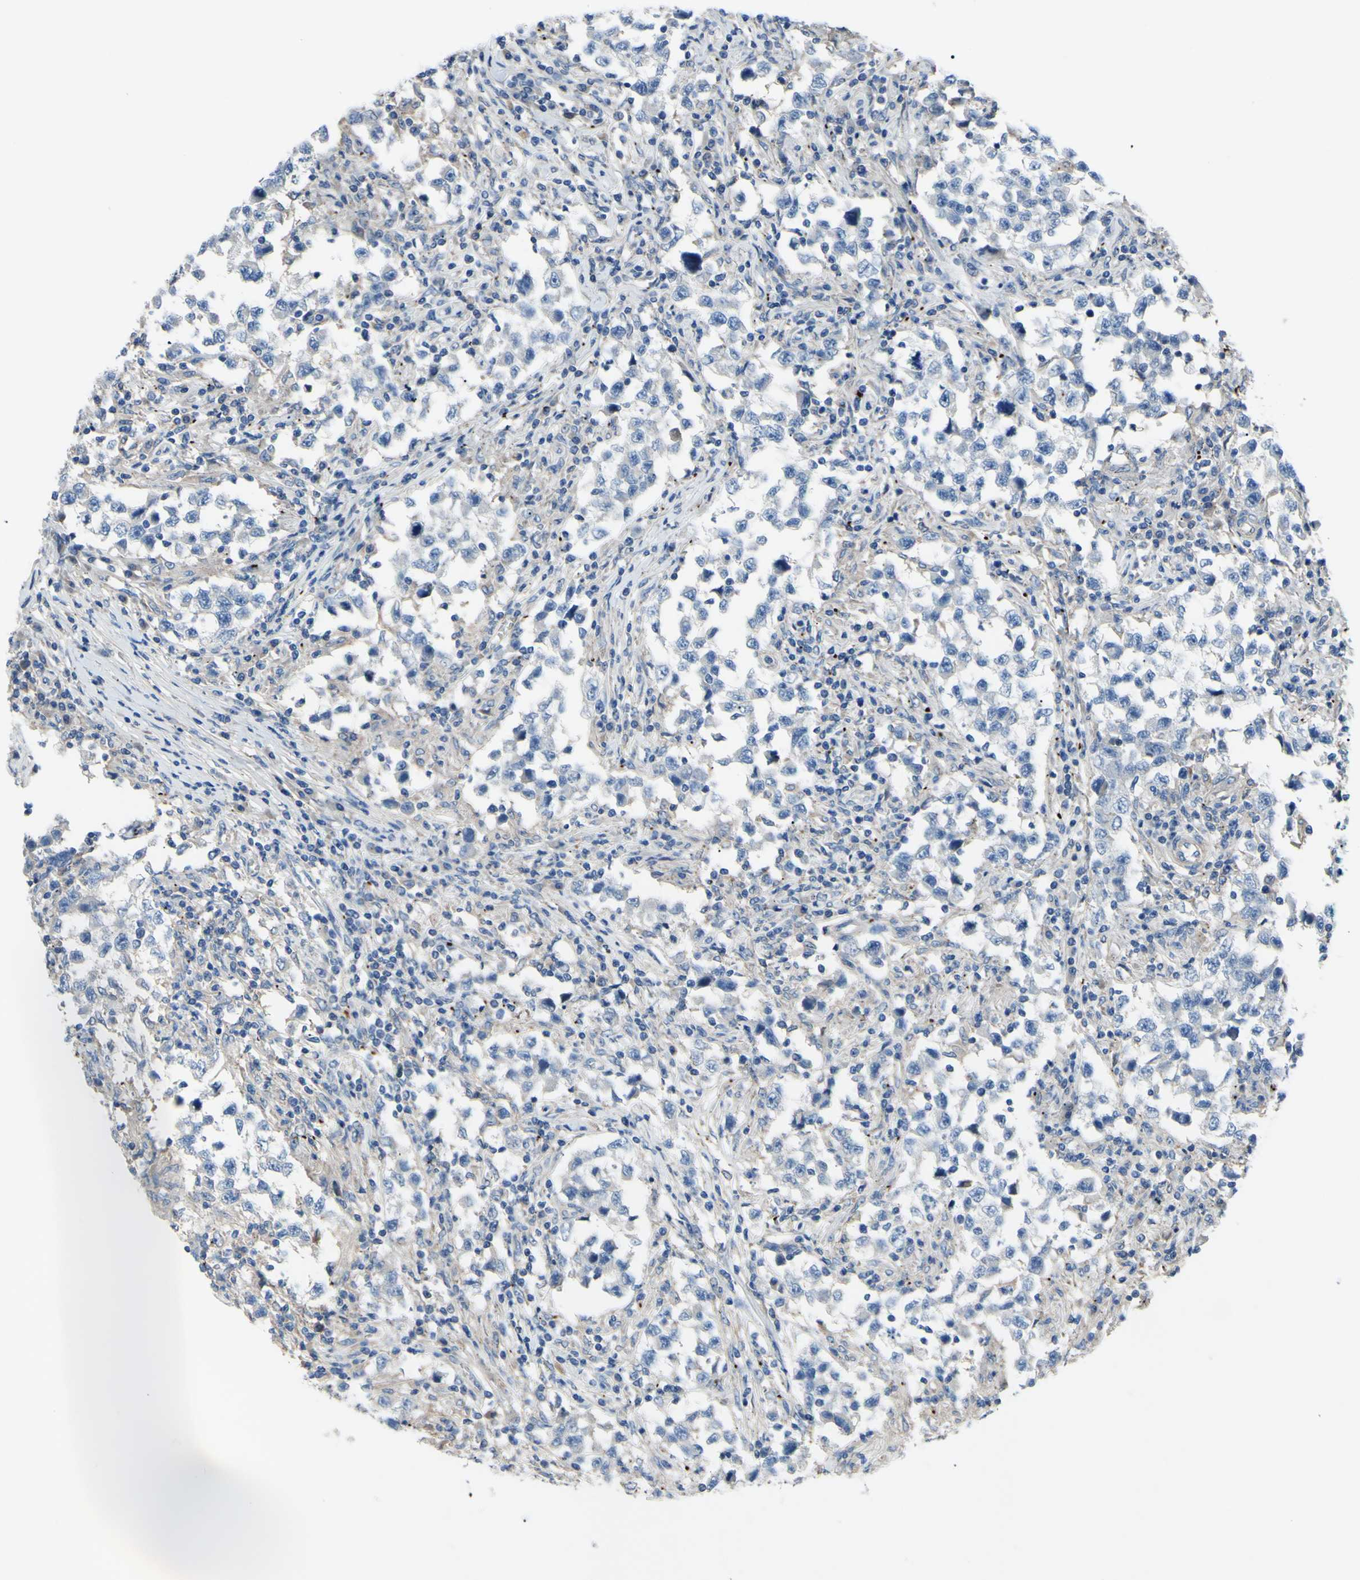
{"staining": {"intensity": "negative", "quantity": "none", "location": "none"}, "tissue": "testis cancer", "cell_type": "Tumor cells", "image_type": "cancer", "snomed": [{"axis": "morphology", "description": "Carcinoma, Embryonal, NOS"}, {"axis": "topography", "description": "Testis"}], "caption": "This is an immunohistochemistry (IHC) image of human testis cancer (embryonal carcinoma). There is no staining in tumor cells.", "gene": "TMEM59L", "patient": {"sex": "male", "age": 21}}